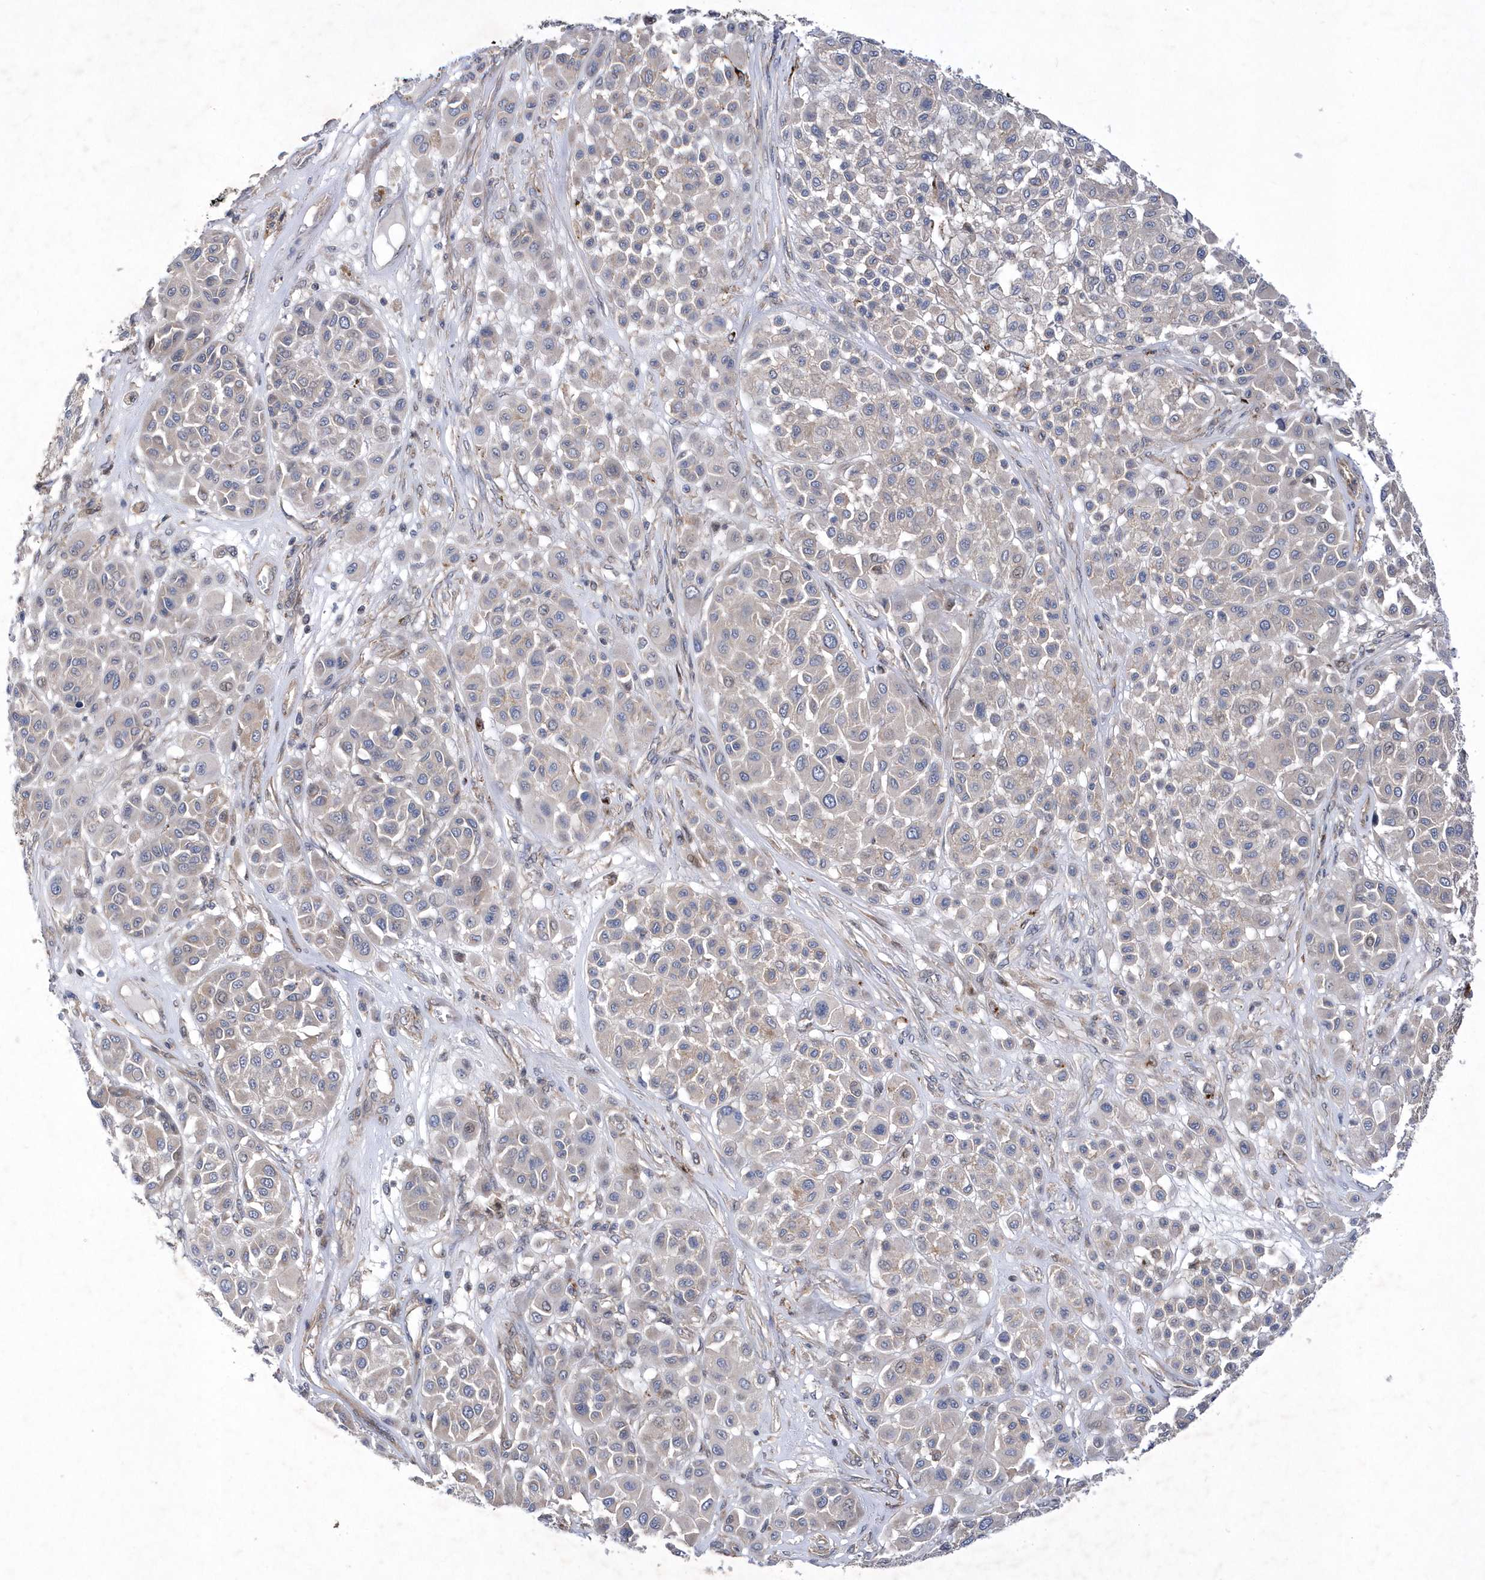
{"staining": {"intensity": "negative", "quantity": "none", "location": "none"}, "tissue": "melanoma", "cell_type": "Tumor cells", "image_type": "cancer", "snomed": [{"axis": "morphology", "description": "Malignant melanoma, Metastatic site"}, {"axis": "topography", "description": "Soft tissue"}], "caption": "Tumor cells are negative for brown protein staining in melanoma.", "gene": "LONRF2", "patient": {"sex": "male", "age": 41}}